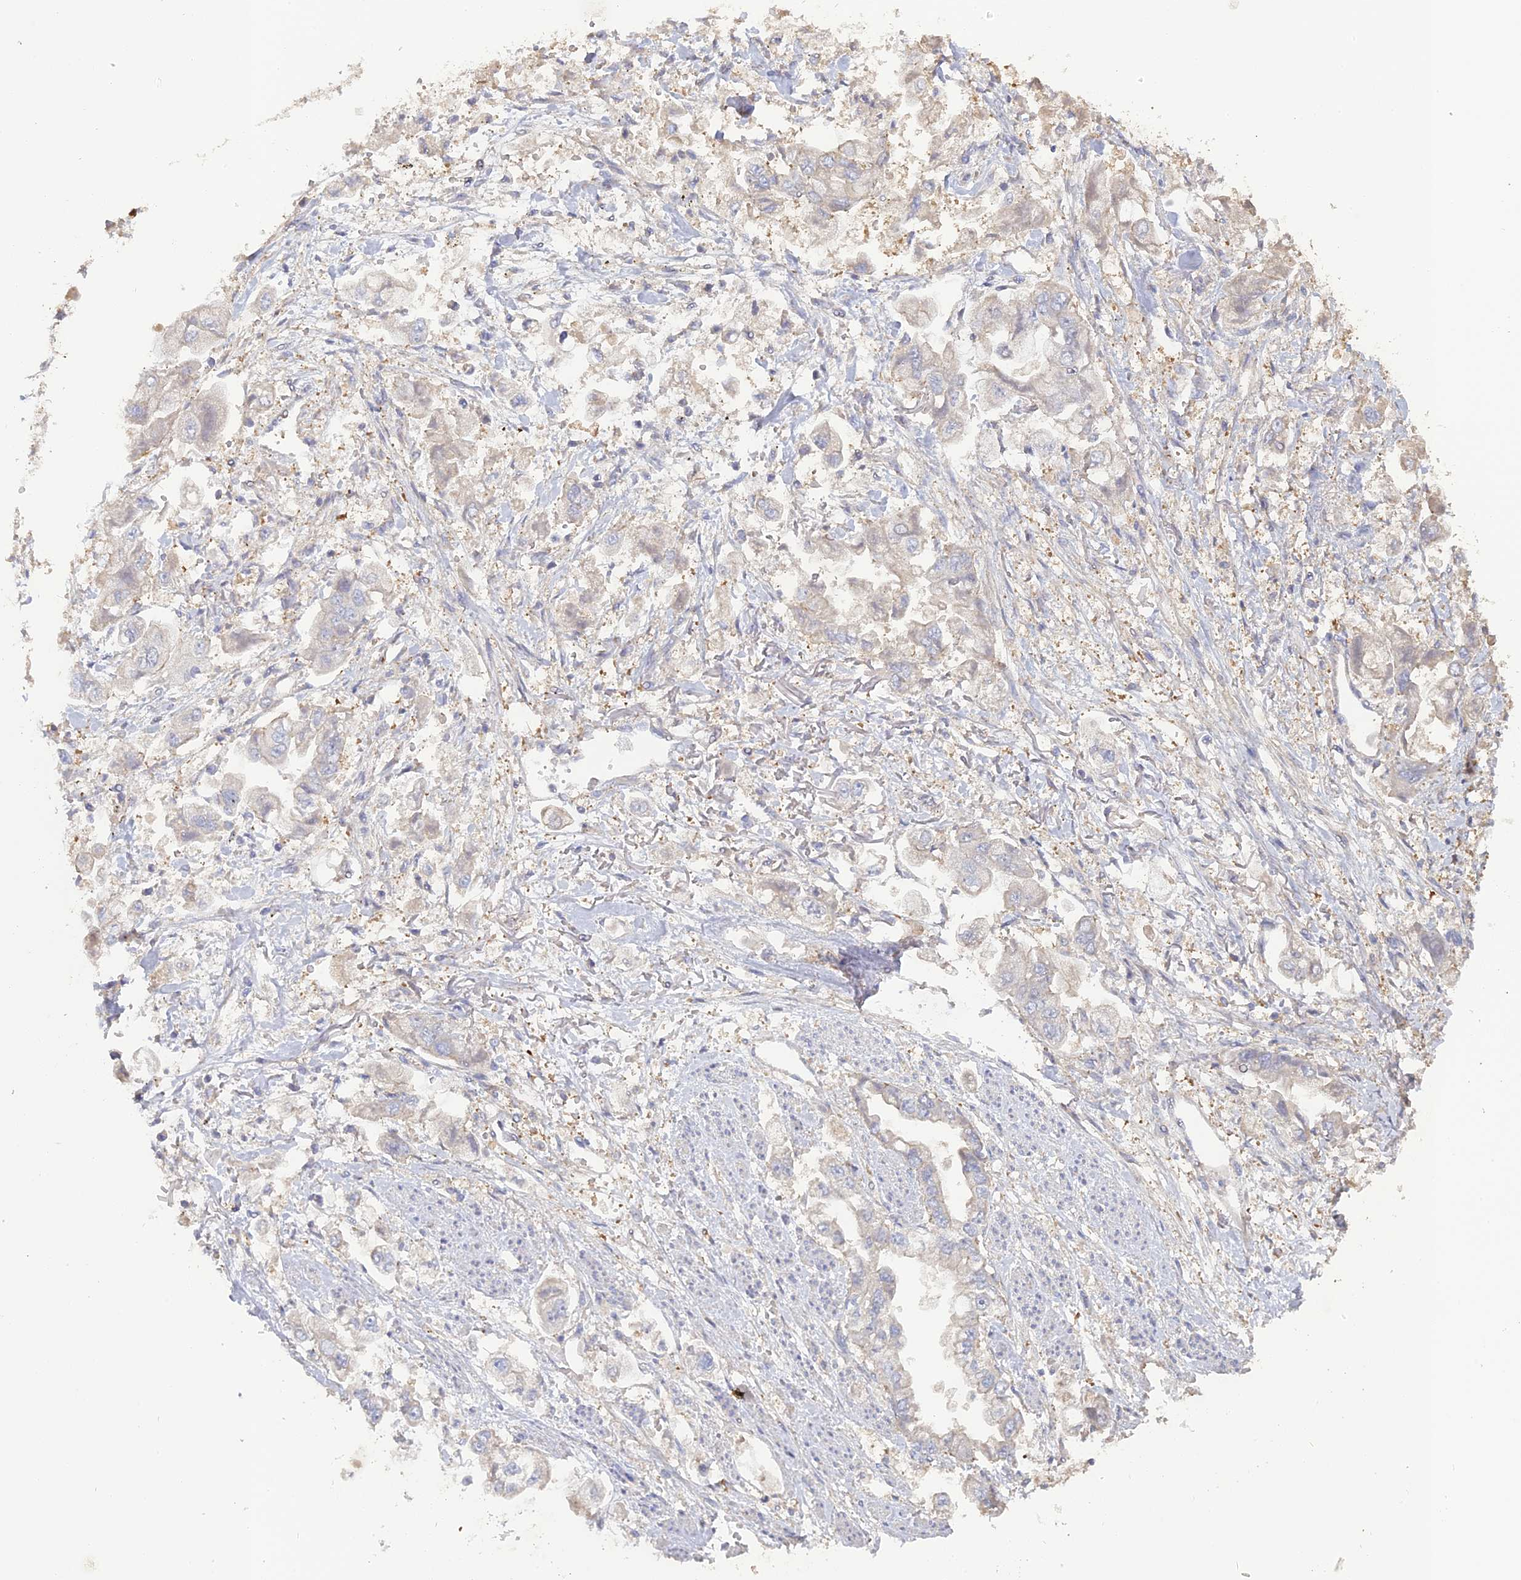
{"staining": {"intensity": "negative", "quantity": "none", "location": "none"}, "tissue": "stomach cancer", "cell_type": "Tumor cells", "image_type": "cancer", "snomed": [{"axis": "morphology", "description": "Adenocarcinoma, NOS"}, {"axis": "topography", "description": "Stomach"}], "caption": "Tumor cells show no significant protein expression in stomach cancer (adenocarcinoma). (DAB immunohistochemistry, high magnification).", "gene": "SFT2D2", "patient": {"sex": "male", "age": 62}}